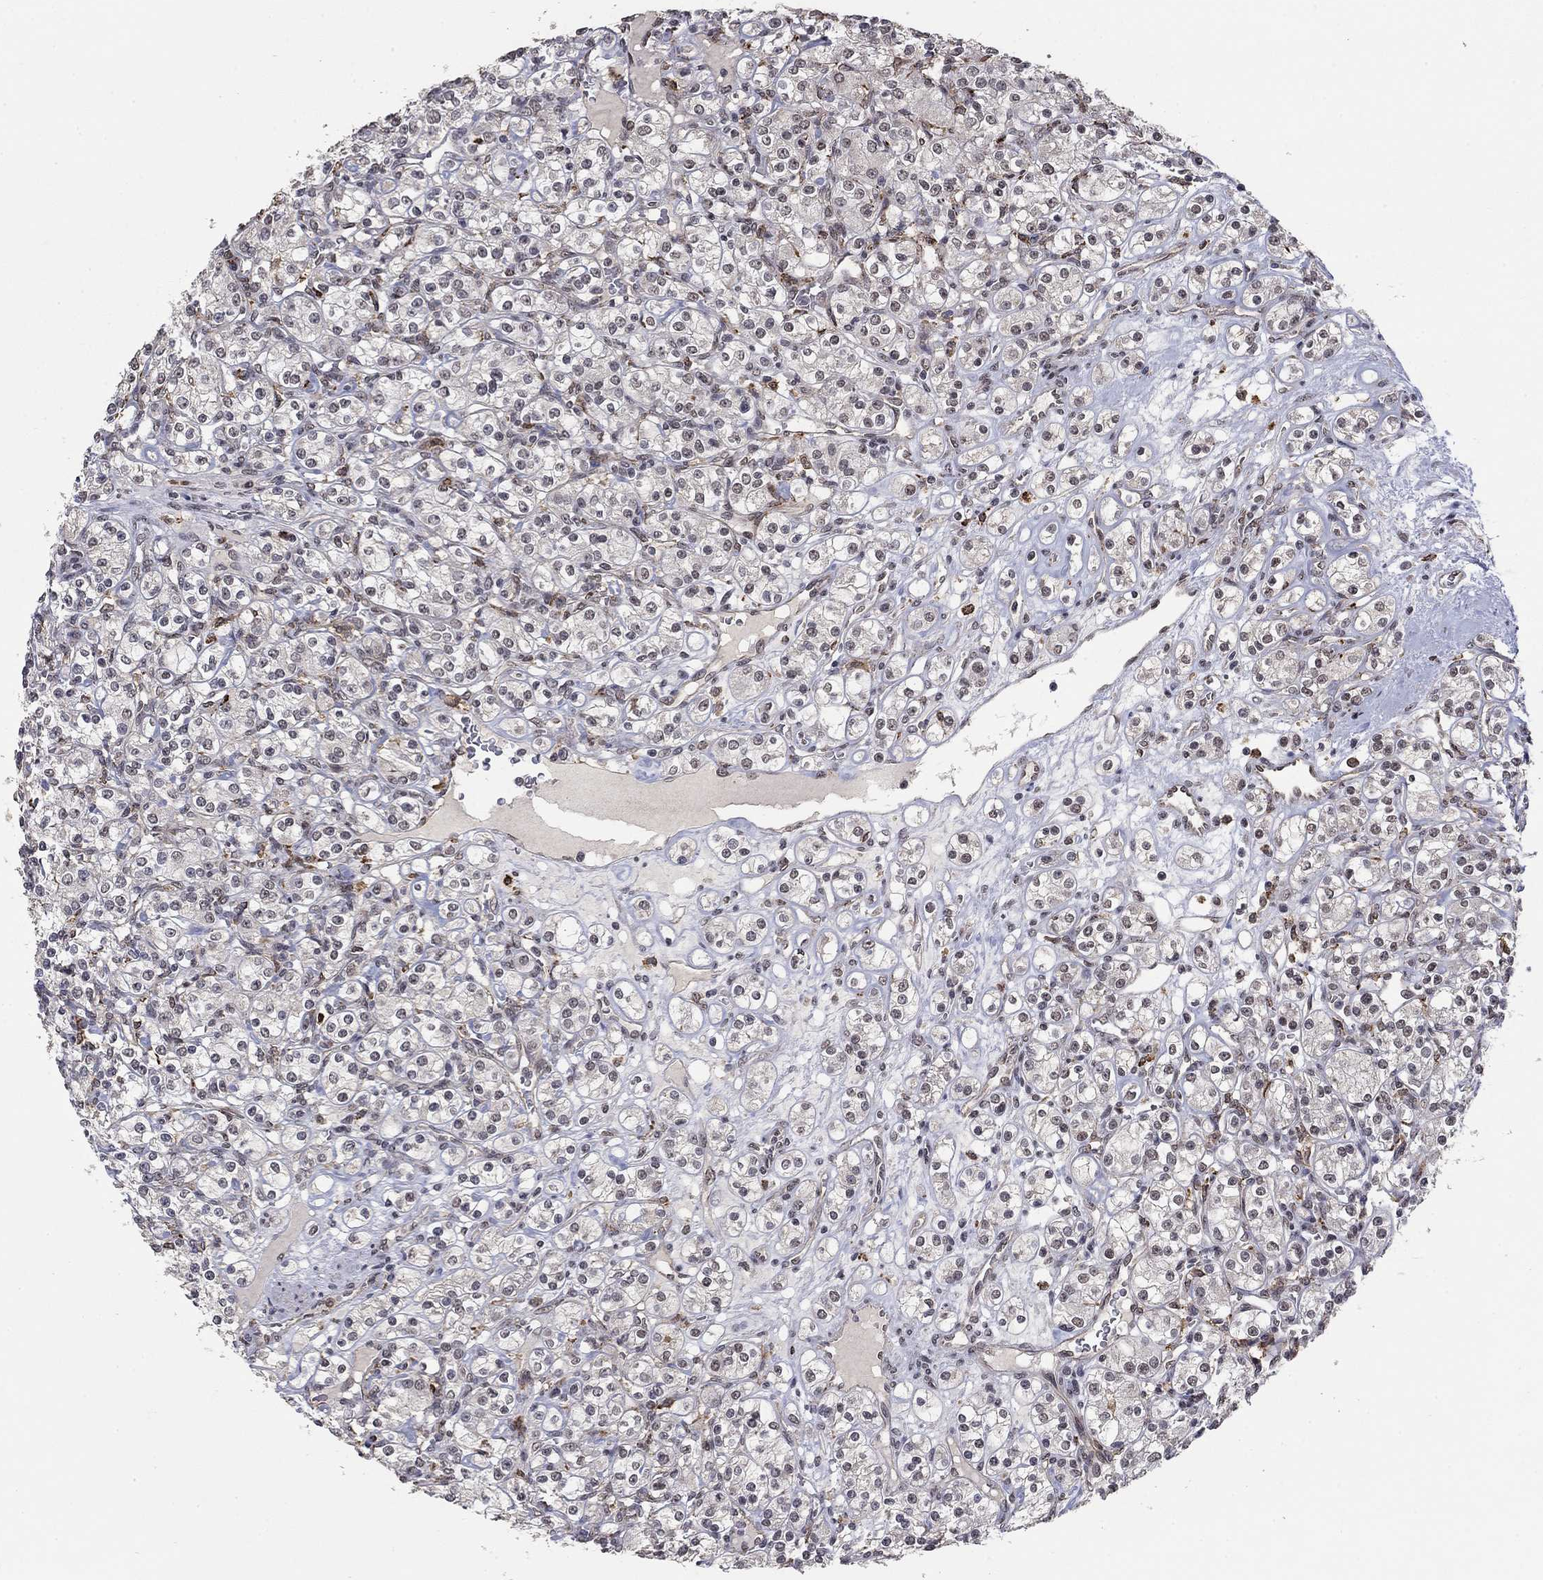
{"staining": {"intensity": "negative", "quantity": "none", "location": "none"}, "tissue": "renal cancer", "cell_type": "Tumor cells", "image_type": "cancer", "snomed": [{"axis": "morphology", "description": "Adenocarcinoma, NOS"}, {"axis": "topography", "description": "Kidney"}], "caption": "This is a image of immunohistochemistry (IHC) staining of adenocarcinoma (renal), which shows no positivity in tumor cells.", "gene": "GRIA3", "patient": {"sex": "male", "age": 77}}